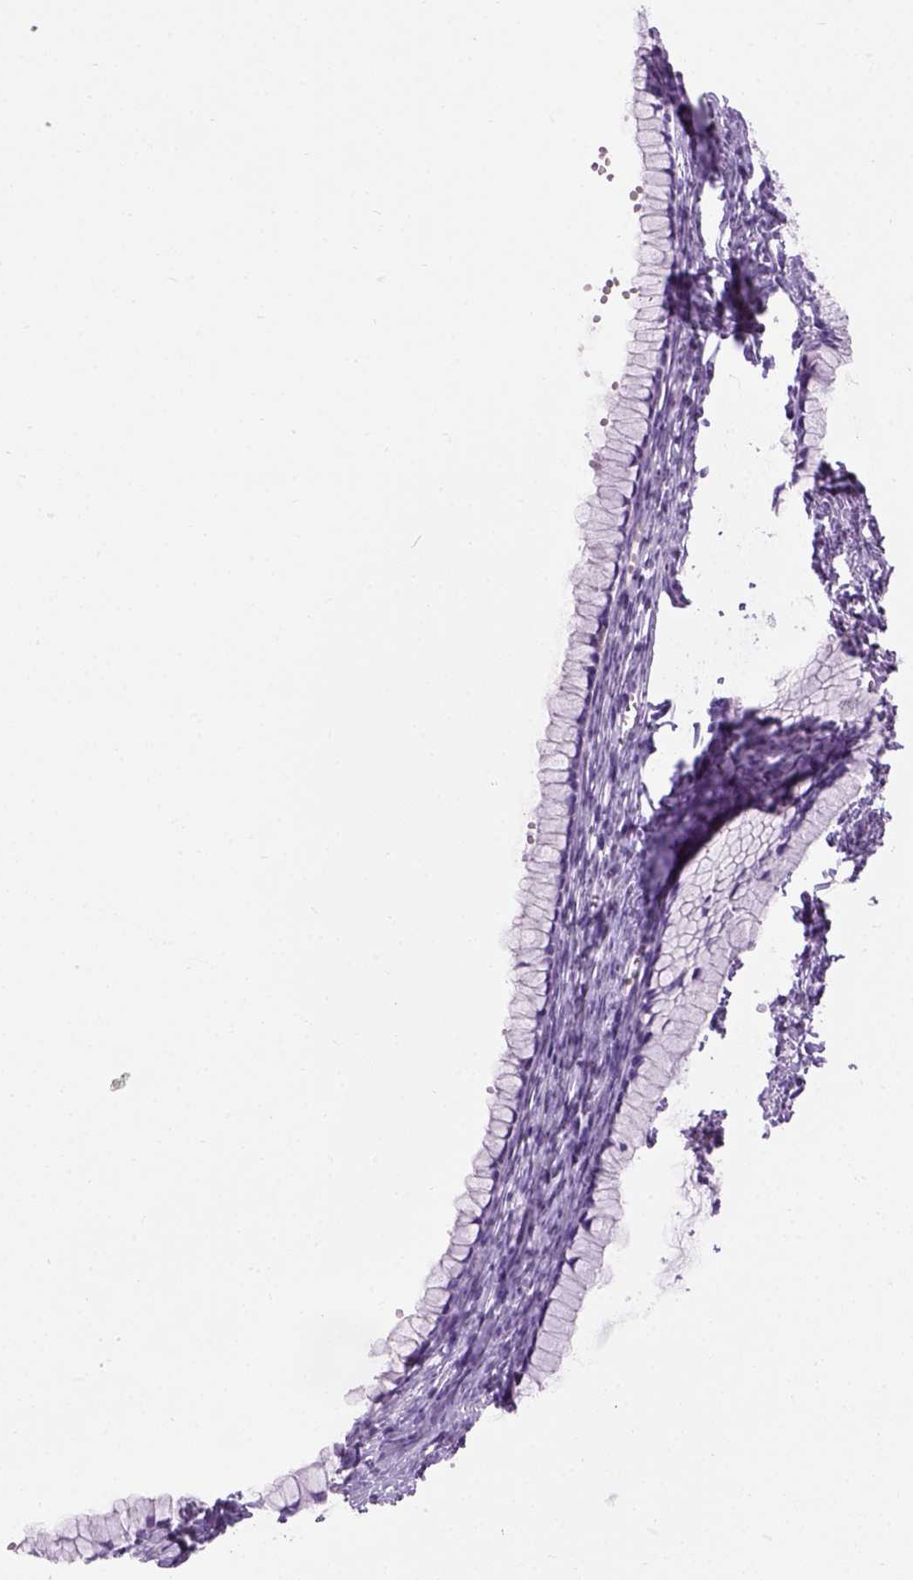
{"staining": {"intensity": "negative", "quantity": "none", "location": "none"}, "tissue": "ovarian cancer", "cell_type": "Tumor cells", "image_type": "cancer", "snomed": [{"axis": "morphology", "description": "Cystadenocarcinoma, mucinous, NOS"}, {"axis": "topography", "description": "Ovary"}], "caption": "Tumor cells are negative for protein expression in human ovarian mucinous cystadenocarcinoma.", "gene": "GABRB2", "patient": {"sex": "female", "age": 41}}